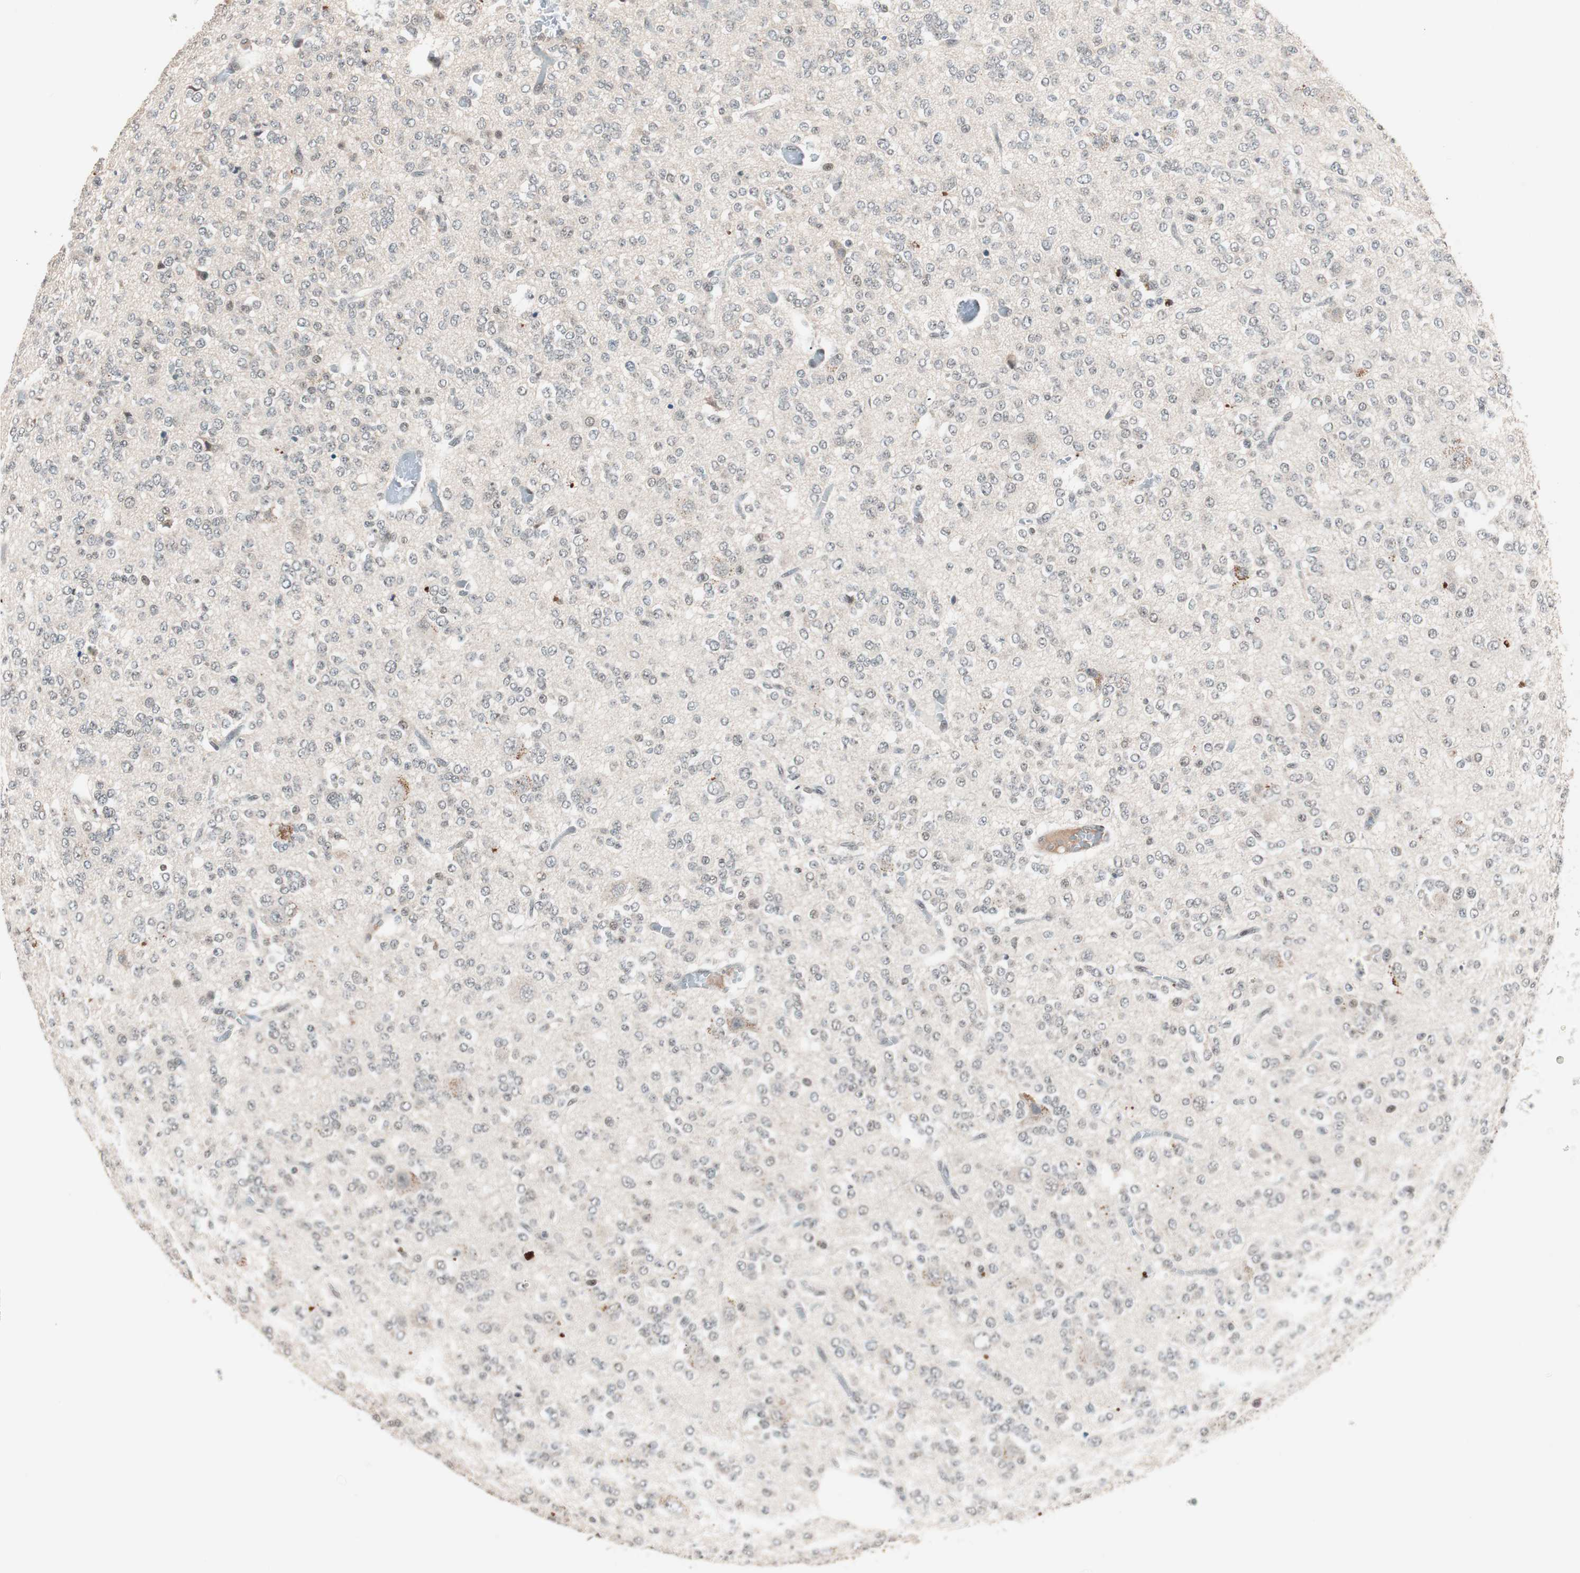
{"staining": {"intensity": "negative", "quantity": "none", "location": "none"}, "tissue": "glioma", "cell_type": "Tumor cells", "image_type": "cancer", "snomed": [{"axis": "morphology", "description": "Glioma, malignant, Low grade"}, {"axis": "topography", "description": "Brain"}], "caption": "Tumor cells are negative for protein expression in human glioma.", "gene": "NFRKB", "patient": {"sex": "male", "age": 38}}